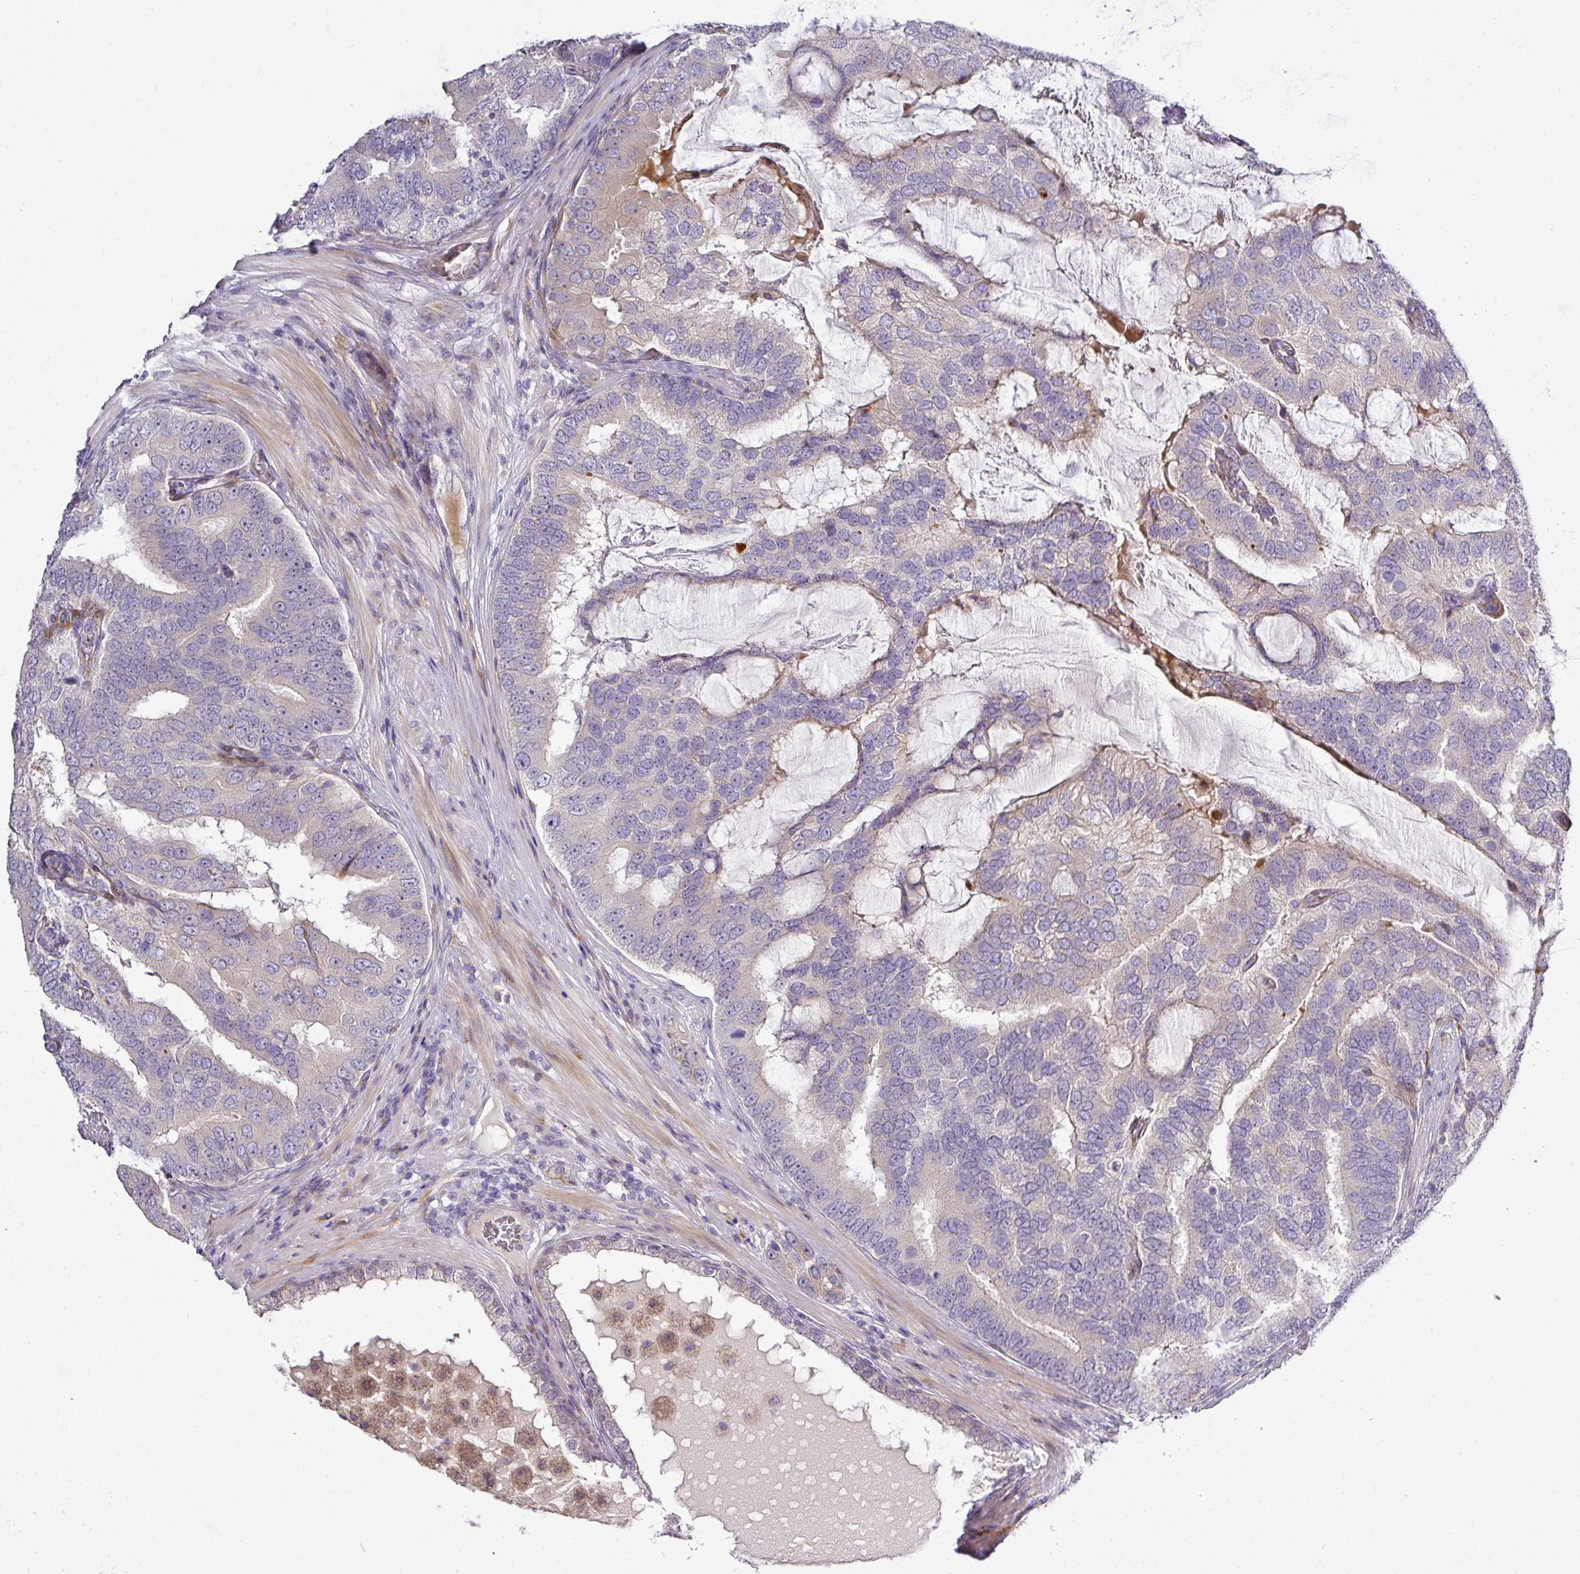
{"staining": {"intensity": "negative", "quantity": "none", "location": "none"}, "tissue": "prostate cancer", "cell_type": "Tumor cells", "image_type": "cancer", "snomed": [{"axis": "morphology", "description": "Adenocarcinoma, High grade"}, {"axis": "topography", "description": "Prostate"}], "caption": "Immunohistochemistry (IHC) micrograph of neoplastic tissue: human prostate cancer stained with DAB reveals no significant protein positivity in tumor cells.", "gene": "ATP6V1F", "patient": {"sex": "male", "age": 55}}